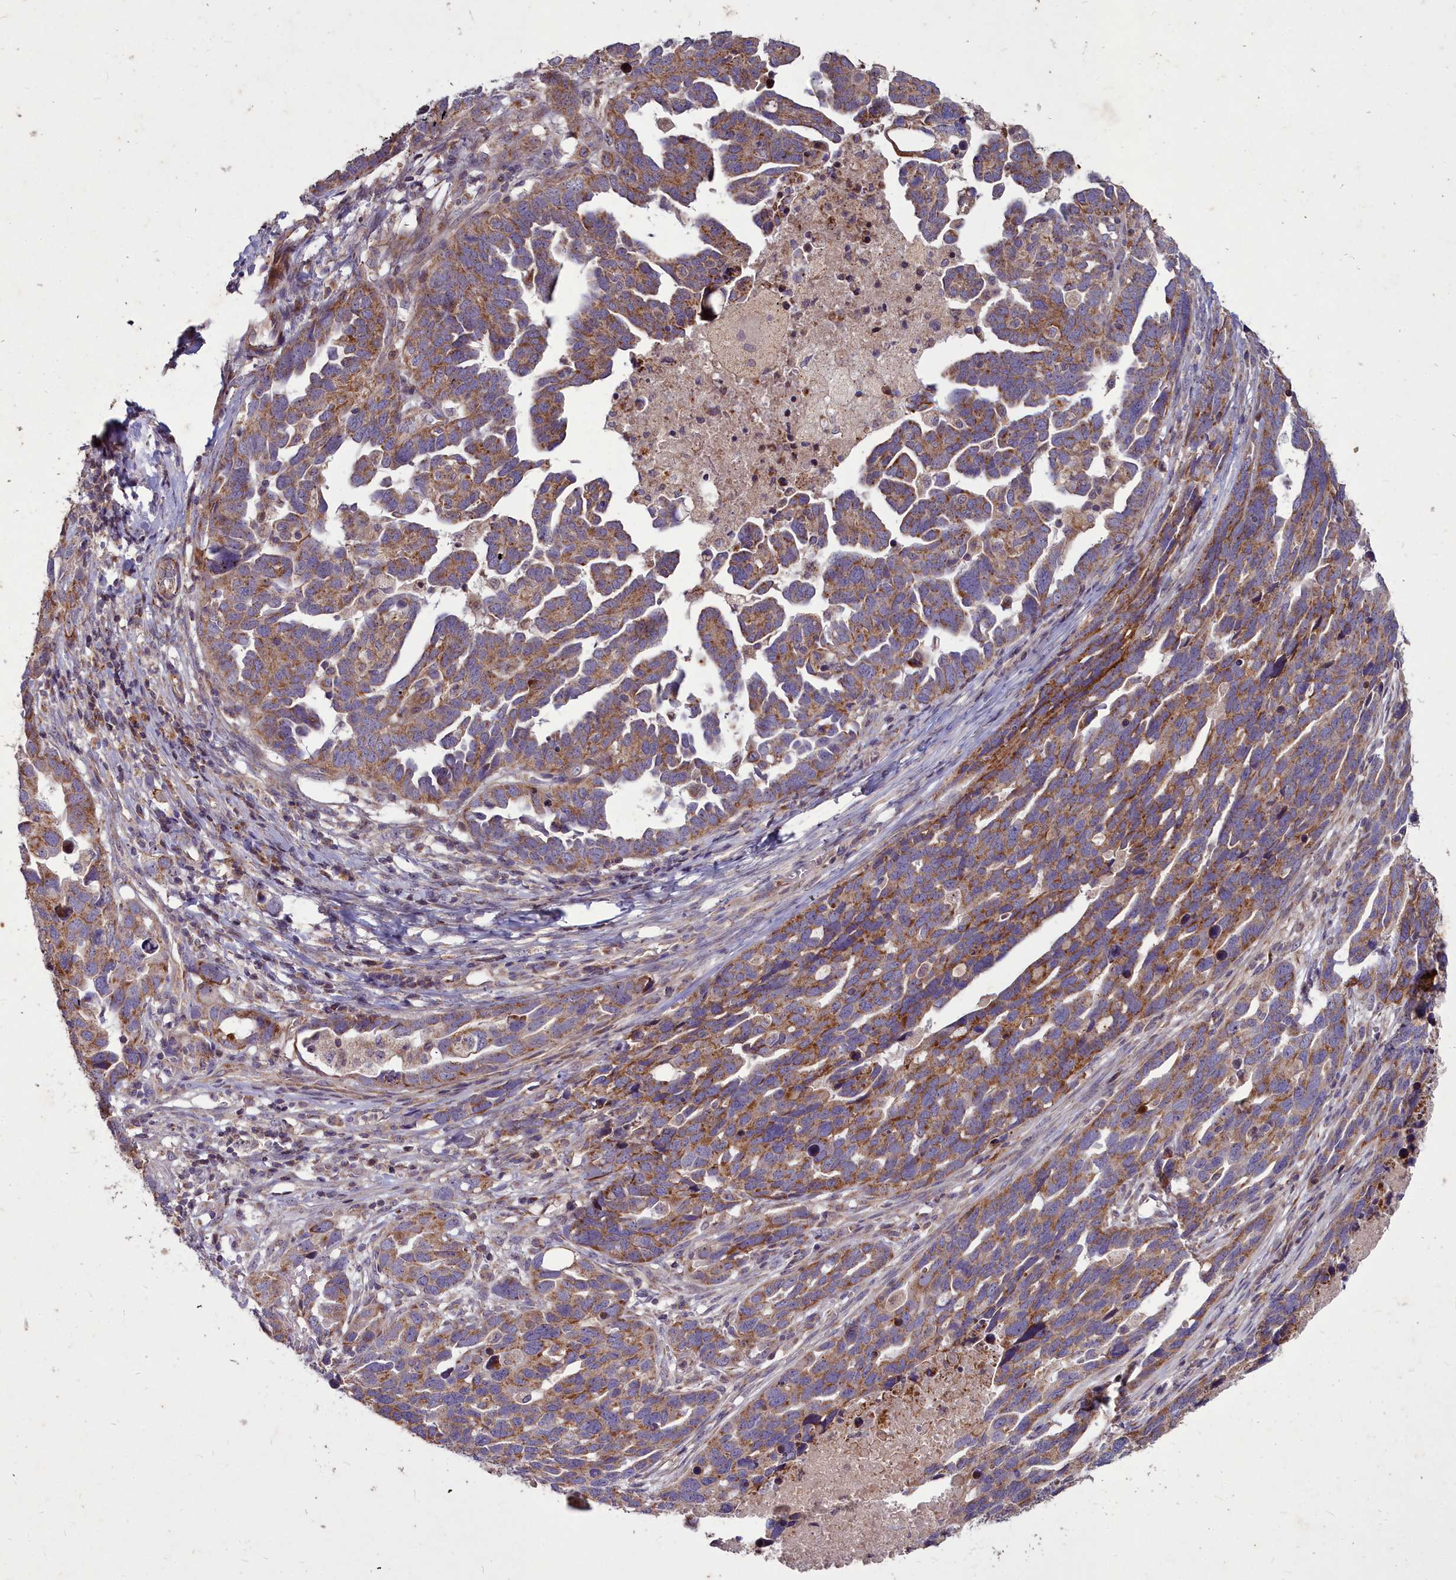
{"staining": {"intensity": "moderate", "quantity": ">75%", "location": "cytoplasmic/membranous"}, "tissue": "ovarian cancer", "cell_type": "Tumor cells", "image_type": "cancer", "snomed": [{"axis": "morphology", "description": "Cystadenocarcinoma, serous, NOS"}, {"axis": "topography", "description": "Ovary"}], "caption": "A medium amount of moderate cytoplasmic/membranous staining is seen in approximately >75% of tumor cells in ovarian cancer tissue.", "gene": "COX11", "patient": {"sex": "female", "age": 54}}